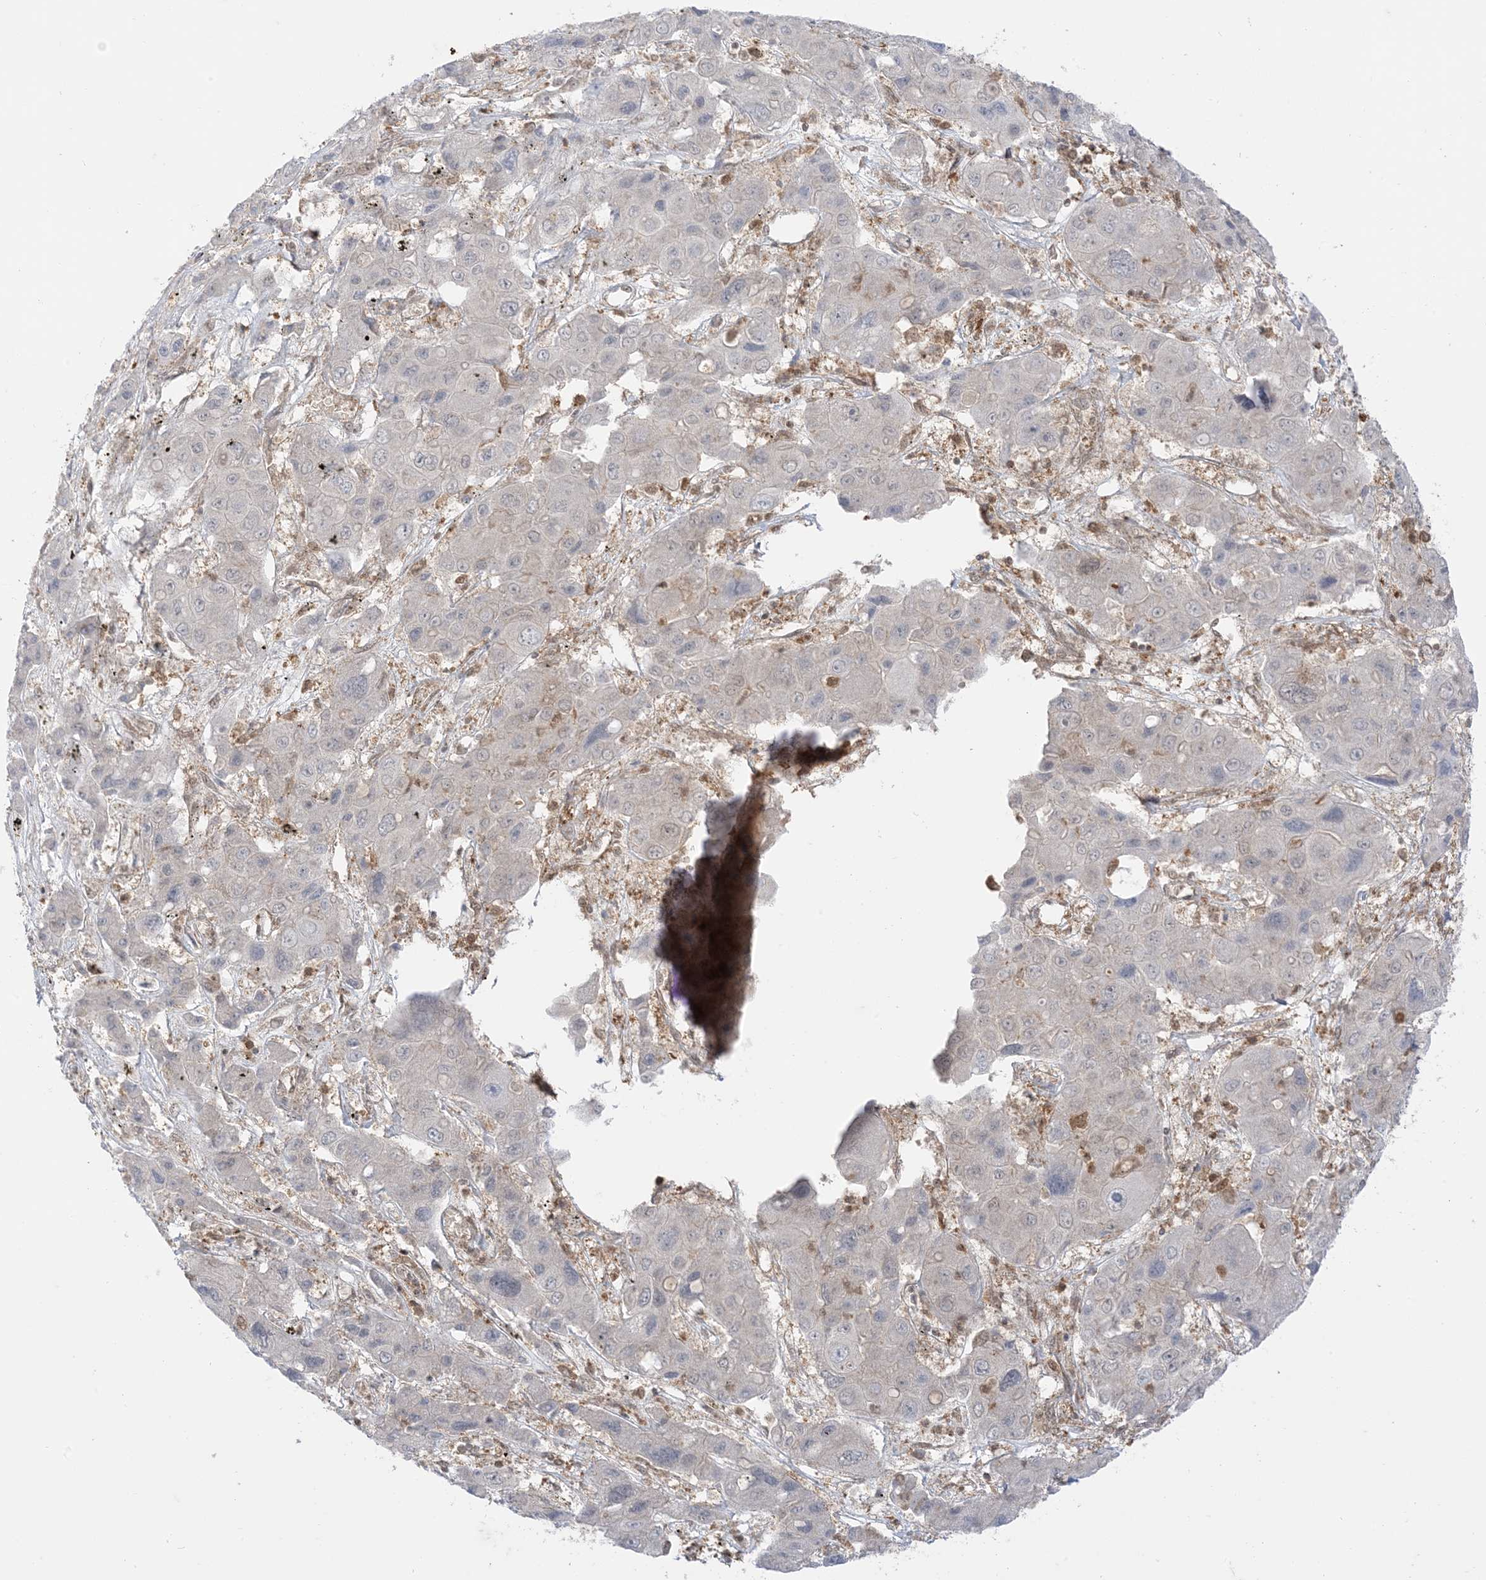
{"staining": {"intensity": "weak", "quantity": "<25%", "location": "cytoplasmic/membranous"}, "tissue": "liver cancer", "cell_type": "Tumor cells", "image_type": "cancer", "snomed": [{"axis": "morphology", "description": "Cholangiocarcinoma"}, {"axis": "topography", "description": "Liver"}], "caption": "Immunohistochemistry histopathology image of neoplastic tissue: human liver cancer stained with DAB demonstrates no significant protein positivity in tumor cells.", "gene": "PTPA", "patient": {"sex": "male", "age": 67}}